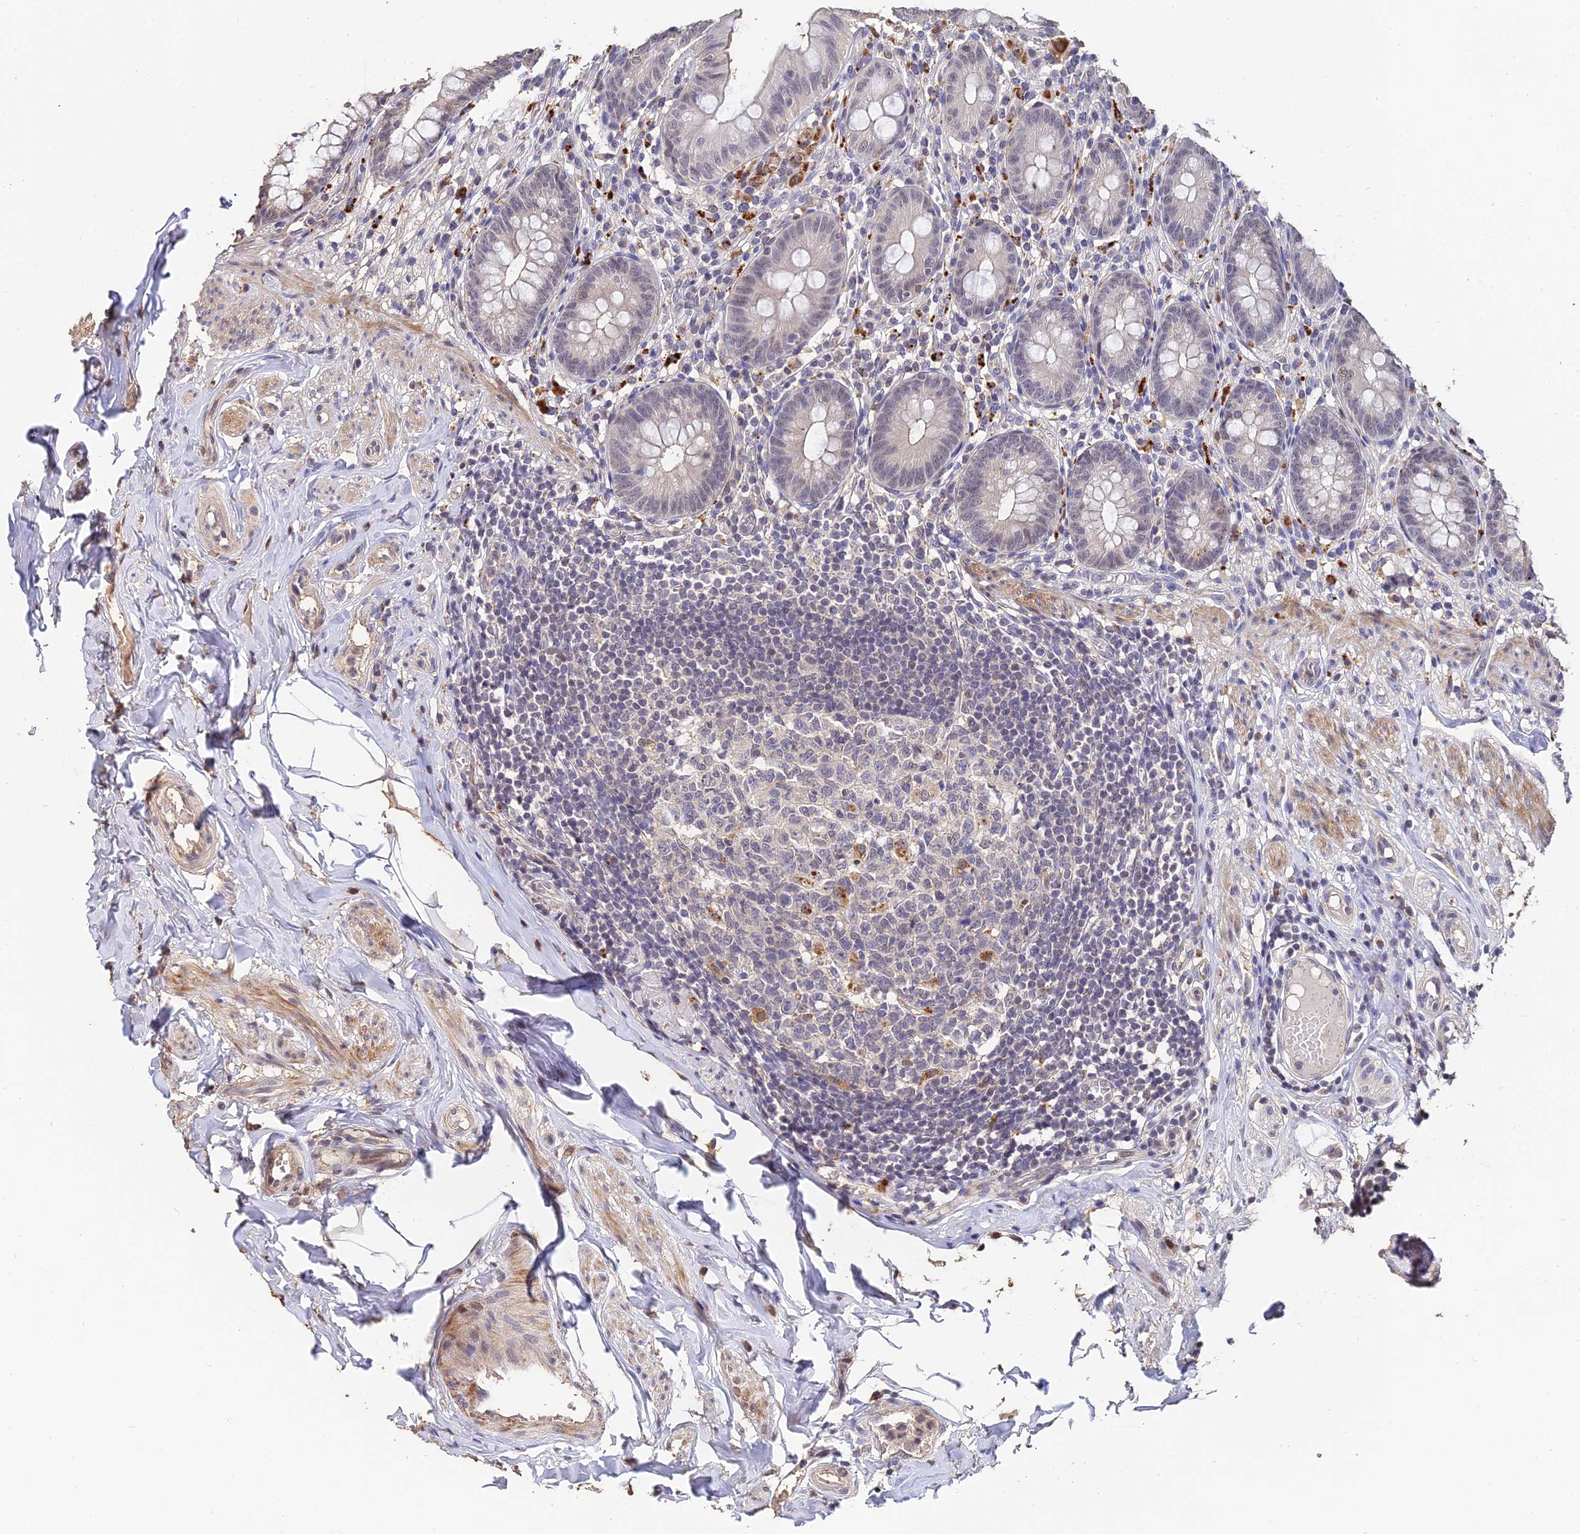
{"staining": {"intensity": "weak", "quantity": "25%-75%", "location": "nuclear"}, "tissue": "appendix", "cell_type": "Glandular cells", "image_type": "normal", "snomed": [{"axis": "morphology", "description": "Normal tissue, NOS"}, {"axis": "topography", "description": "Appendix"}], "caption": "A brown stain shows weak nuclear expression of a protein in glandular cells of benign human appendix. Using DAB (3,3'-diaminobenzidine) (brown) and hematoxylin (blue) stains, captured at high magnification using brightfield microscopy.", "gene": "LSM5", "patient": {"sex": "male", "age": 55}}